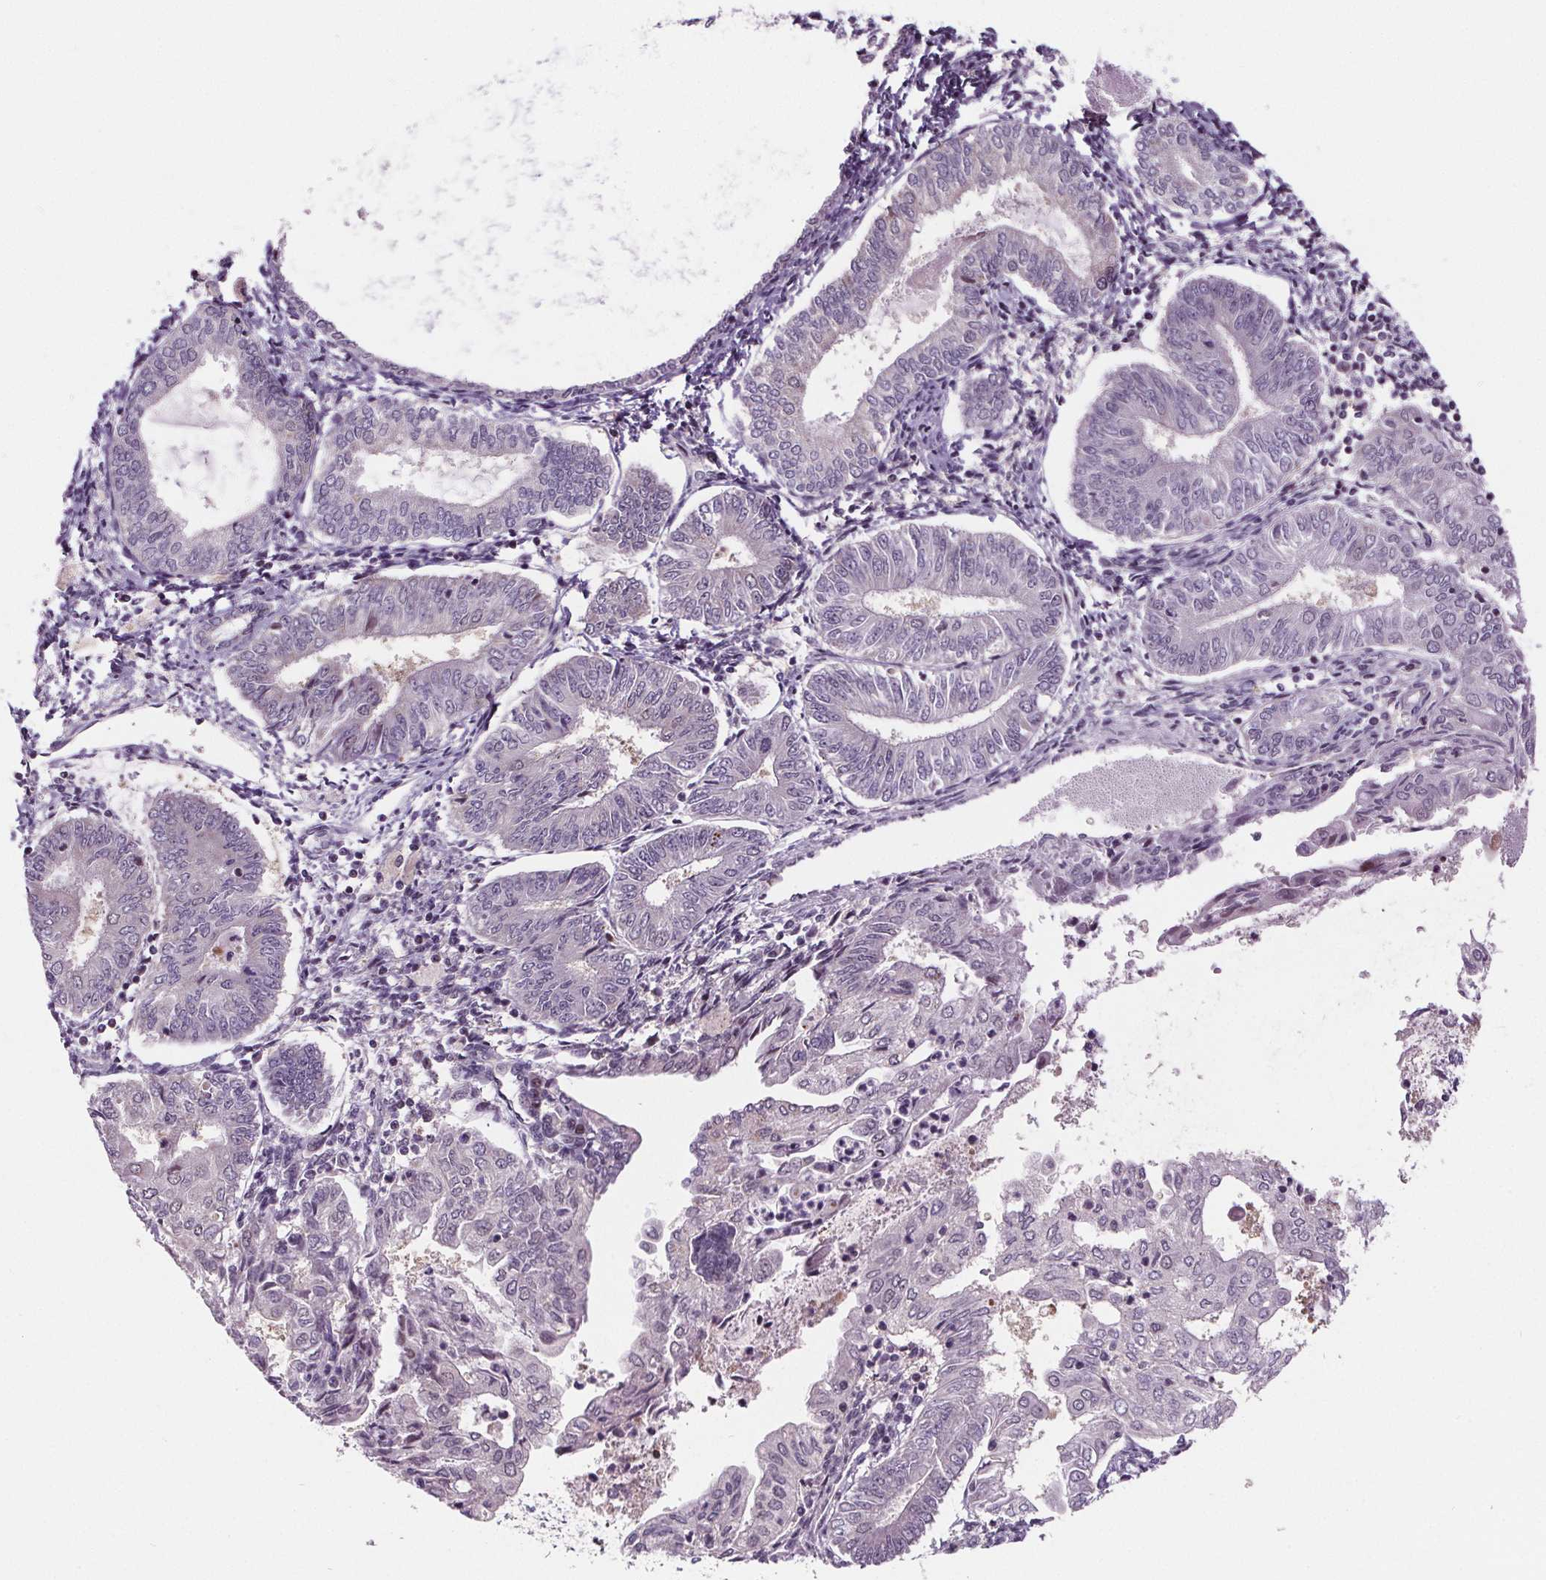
{"staining": {"intensity": "negative", "quantity": "none", "location": "none"}, "tissue": "endometrial cancer", "cell_type": "Tumor cells", "image_type": "cancer", "snomed": [{"axis": "morphology", "description": "Adenocarcinoma, NOS"}, {"axis": "topography", "description": "Endometrium"}], "caption": "IHC micrograph of neoplastic tissue: endometrial cancer (adenocarcinoma) stained with DAB (3,3'-diaminobenzidine) displays no significant protein expression in tumor cells.", "gene": "SUCLA2", "patient": {"sex": "female", "age": 68}}